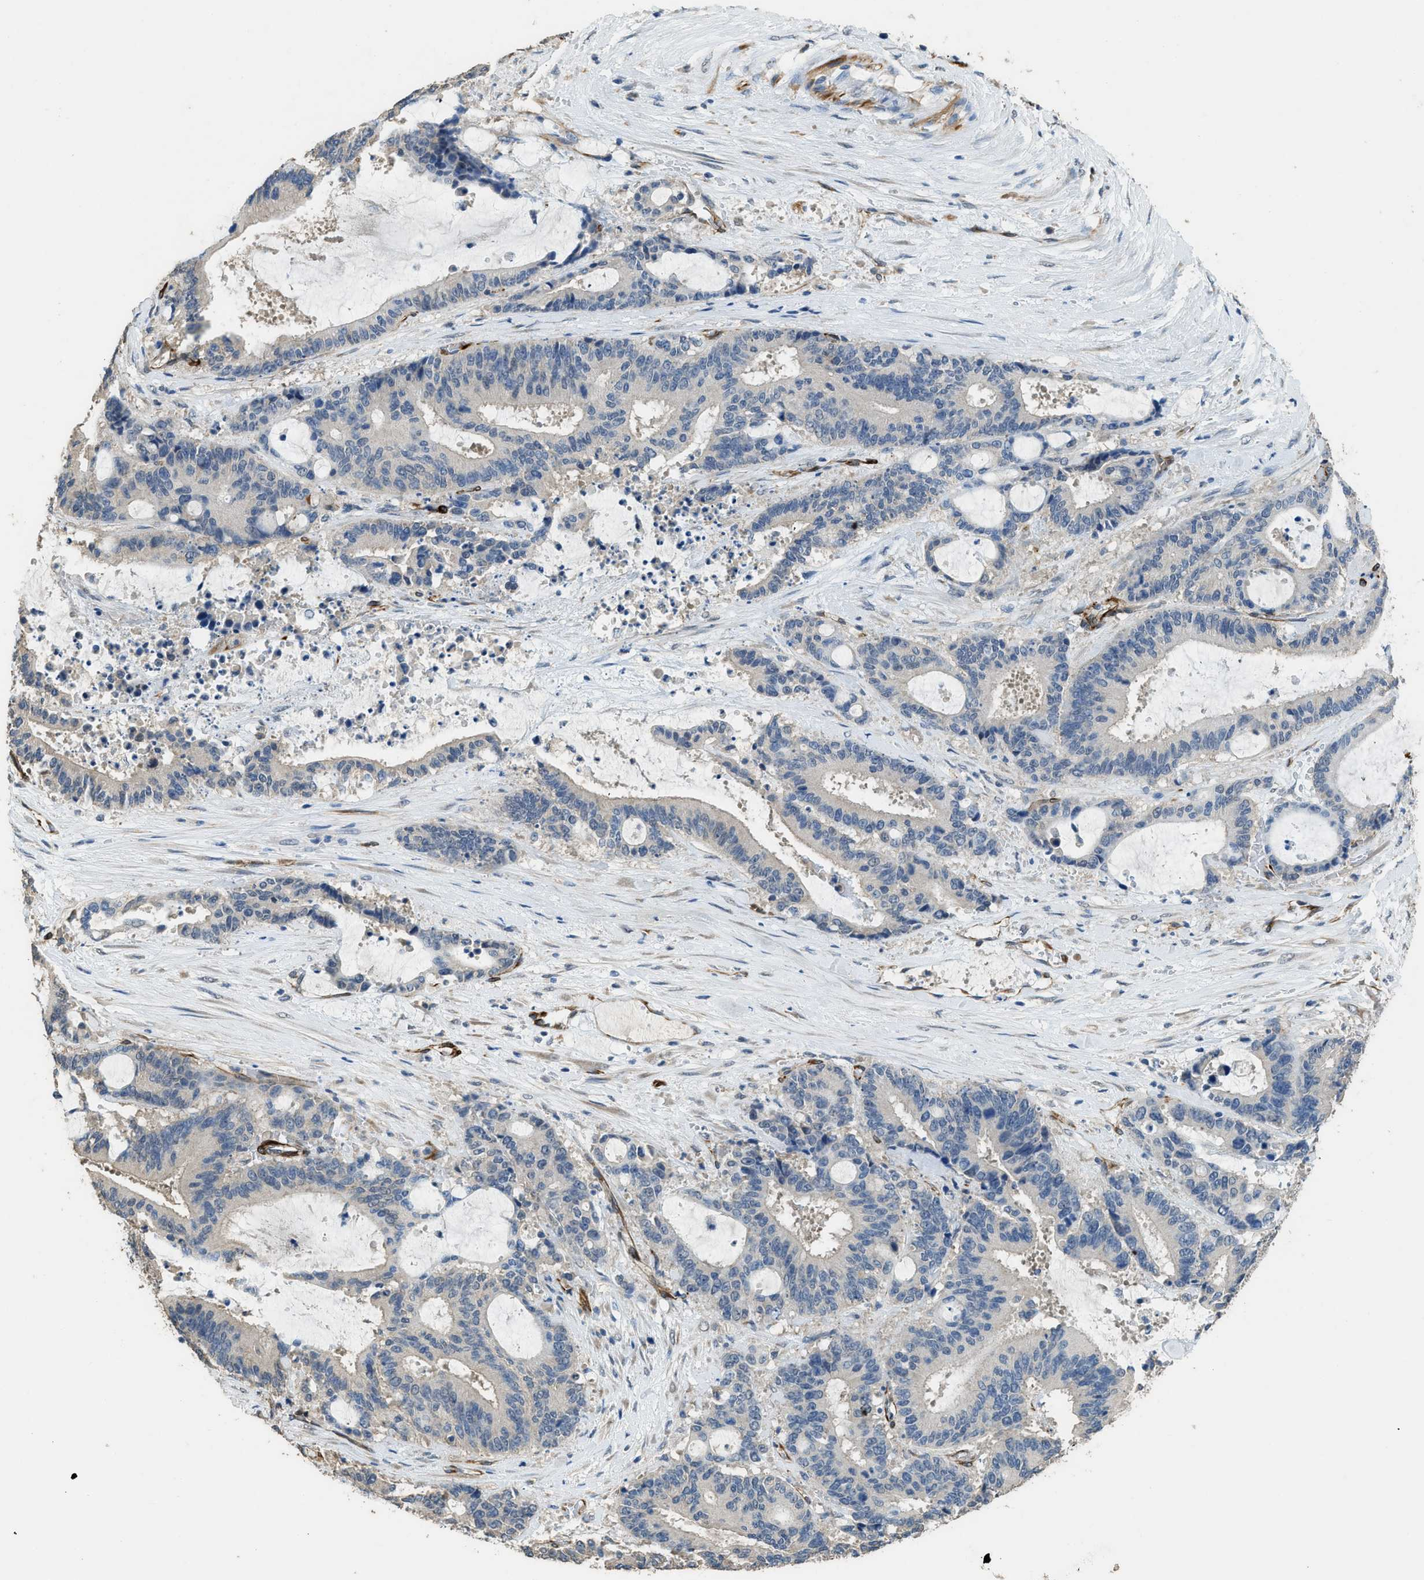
{"staining": {"intensity": "negative", "quantity": "none", "location": "none"}, "tissue": "liver cancer", "cell_type": "Tumor cells", "image_type": "cancer", "snomed": [{"axis": "morphology", "description": "Normal tissue, NOS"}, {"axis": "morphology", "description": "Cholangiocarcinoma"}, {"axis": "topography", "description": "Liver"}, {"axis": "topography", "description": "Peripheral nerve tissue"}], "caption": "This is an immunohistochemistry image of liver cancer (cholangiocarcinoma). There is no positivity in tumor cells.", "gene": "SYNM", "patient": {"sex": "female", "age": 73}}